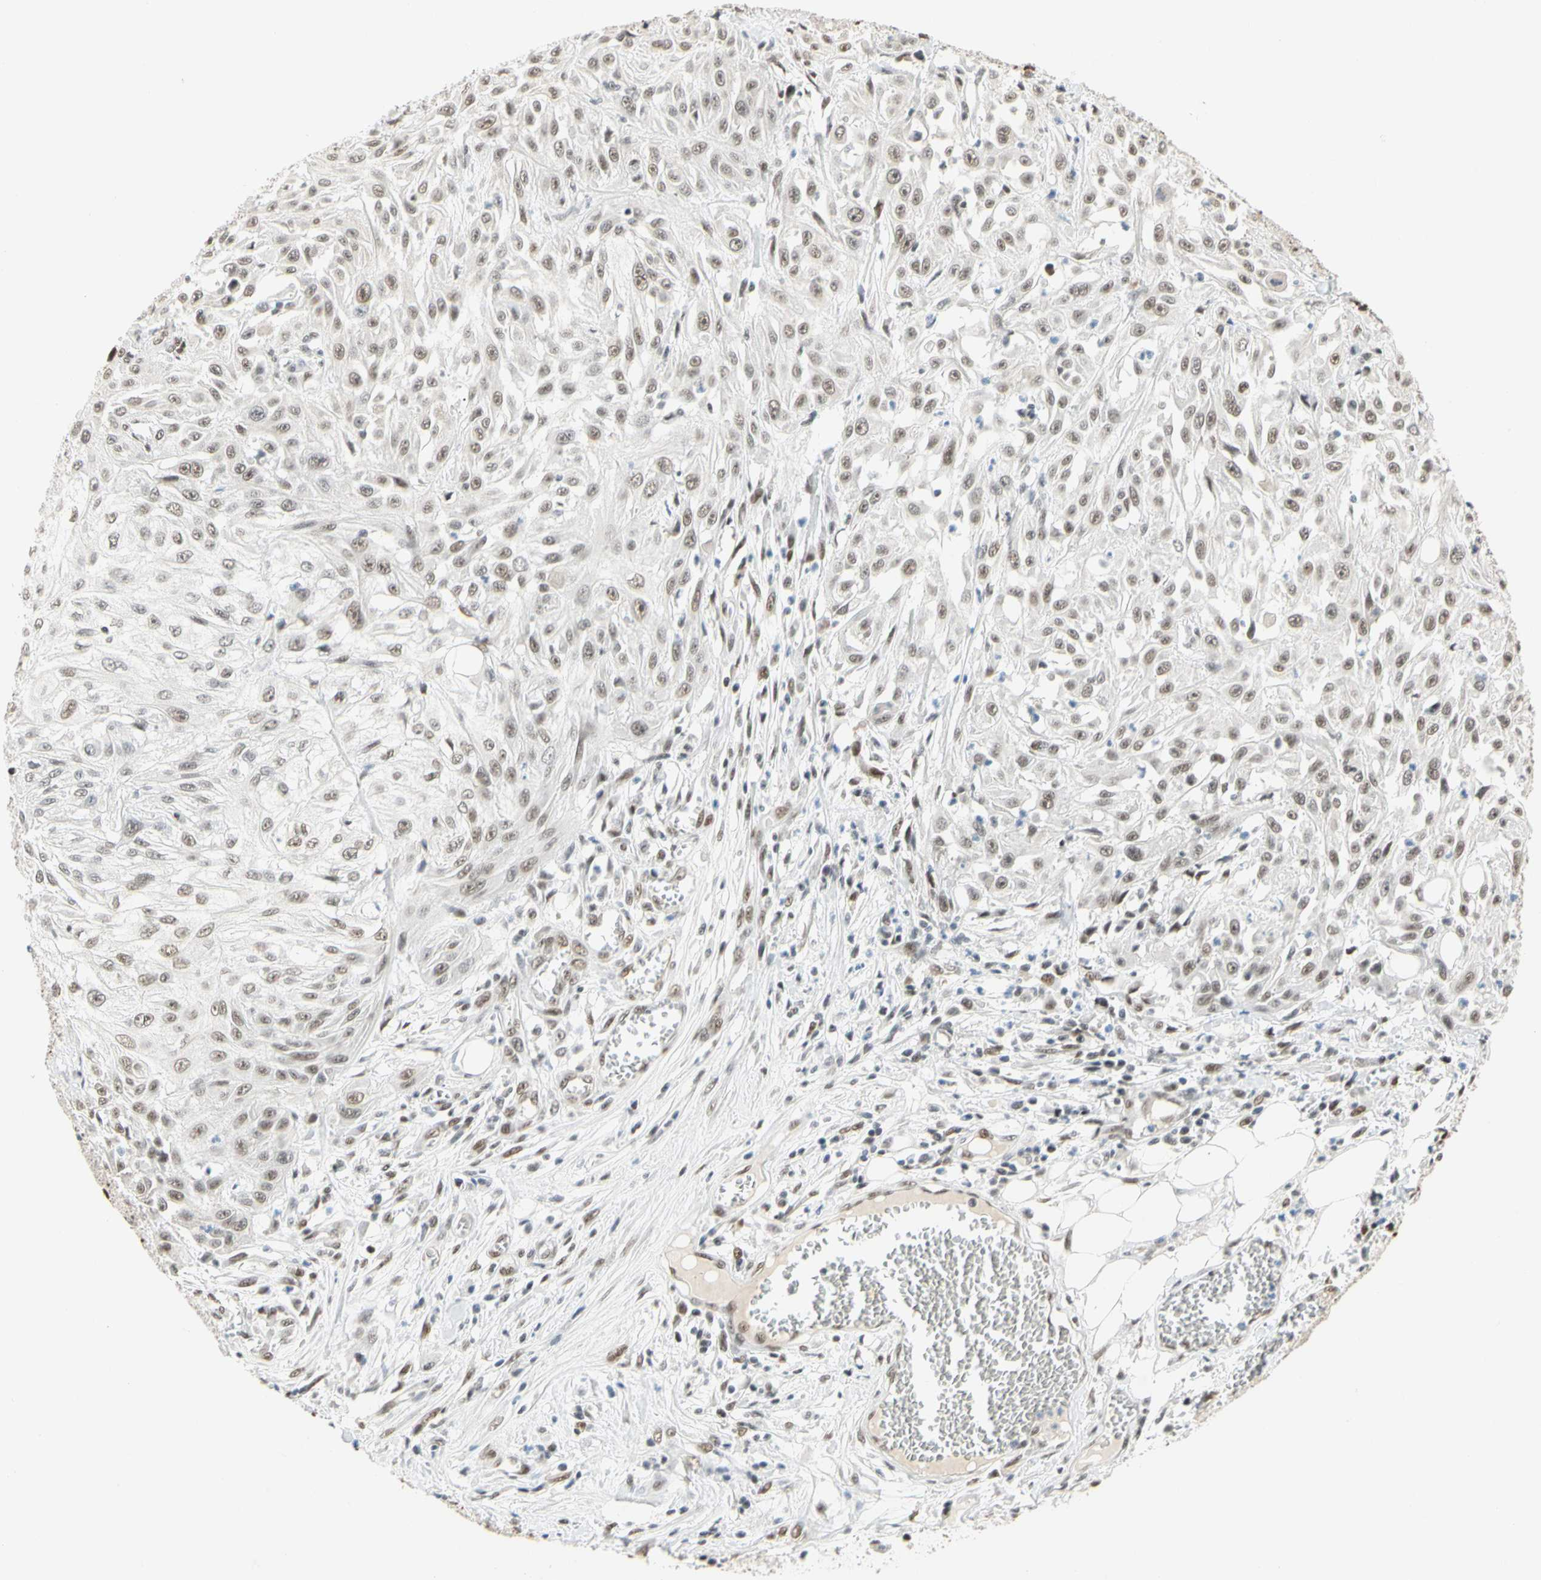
{"staining": {"intensity": "weak", "quantity": ">75%", "location": "nuclear"}, "tissue": "skin cancer", "cell_type": "Tumor cells", "image_type": "cancer", "snomed": [{"axis": "morphology", "description": "Squamous cell carcinoma, NOS"}, {"axis": "topography", "description": "Skin"}], "caption": "High-power microscopy captured an immunohistochemistry (IHC) image of skin cancer, revealing weak nuclear expression in about >75% of tumor cells.", "gene": "ZSCAN16", "patient": {"sex": "male", "age": 75}}